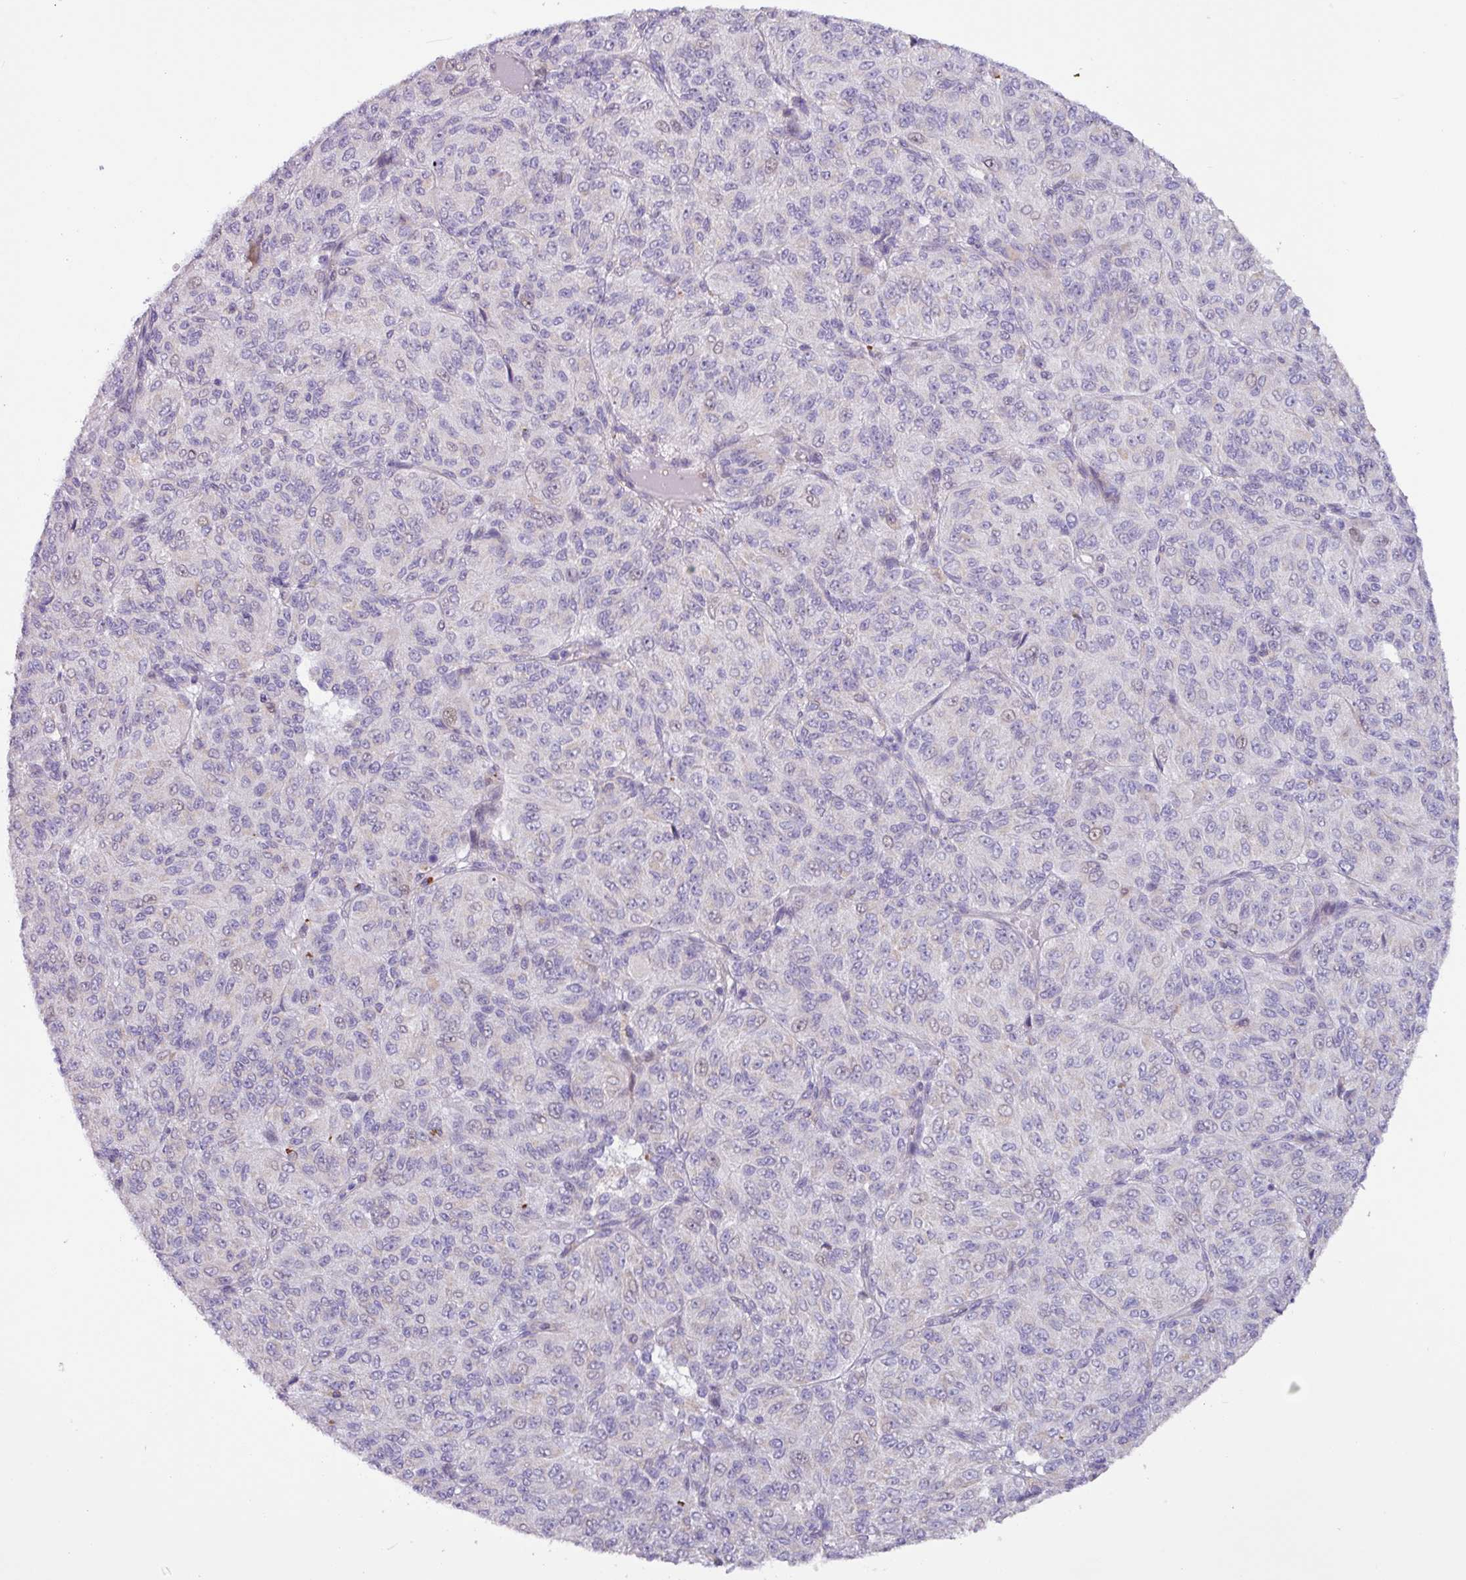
{"staining": {"intensity": "negative", "quantity": "none", "location": "none"}, "tissue": "melanoma", "cell_type": "Tumor cells", "image_type": "cancer", "snomed": [{"axis": "morphology", "description": "Malignant melanoma, Metastatic site"}, {"axis": "topography", "description": "Brain"}], "caption": "A micrograph of malignant melanoma (metastatic site) stained for a protein shows no brown staining in tumor cells.", "gene": "RGS16", "patient": {"sex": "female", "age": 56}}